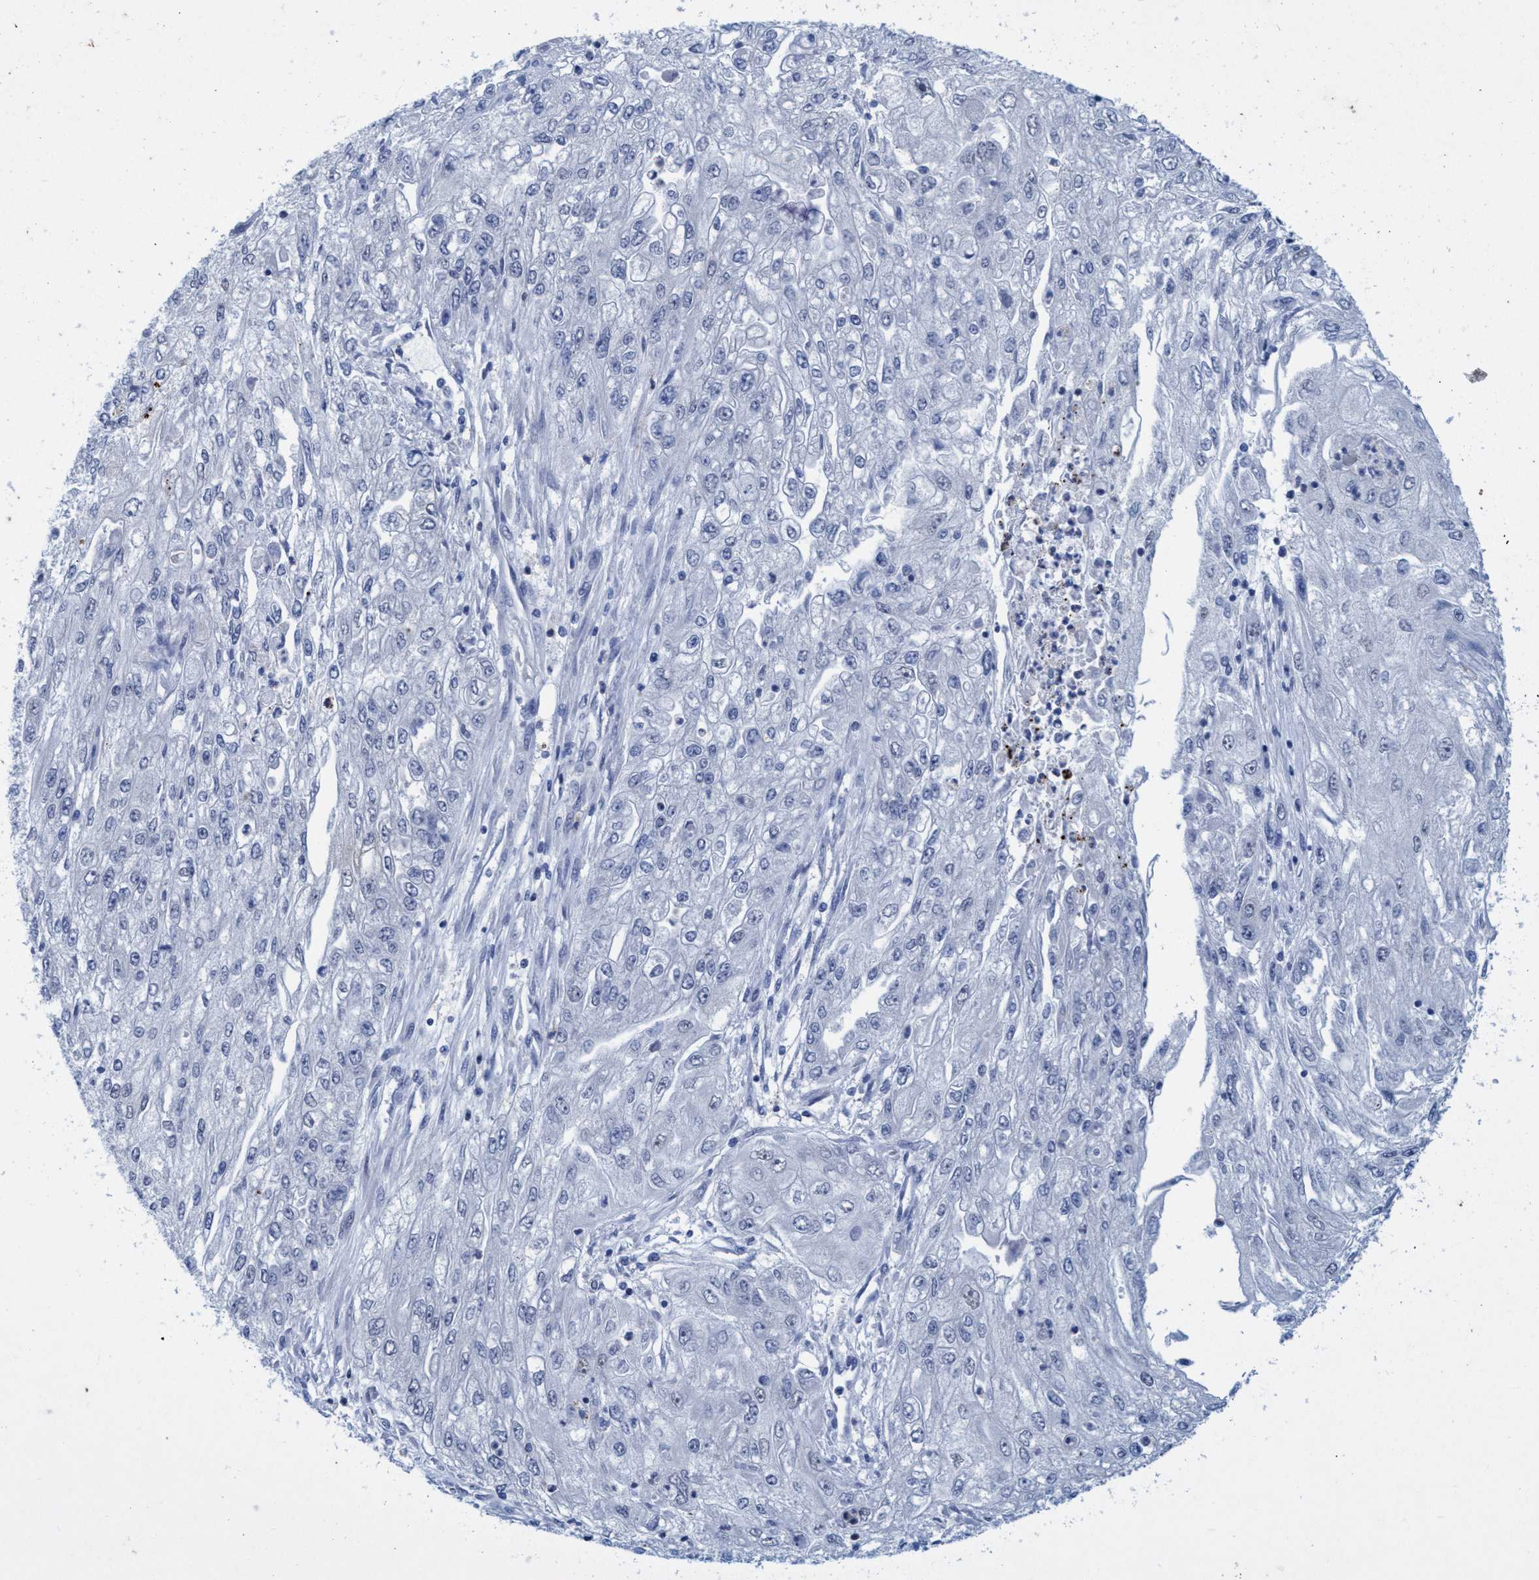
{"staining": {"intensity": "negative", "quantity": "none", "location": "none"}, "tissue": "endometrial cancer", "cell_type": "Tumor cells", "image_type": "cancer", "snomed": [{"axis": "morphology", "description": "Adenocarcinoma, NOS"}, {"axis": "topography", "description": "Endometrium"}], "caption": "An immunohistochemistry (IHC) image of endometrial cancer is shown. There is no staining in tumor cells of endometrial cancer. (DAB immunohistochemistry (IHC) with hematoxylin counter stain).", "gene": "SLC43A2", "patient": {"sex": "female", "age": 49}}